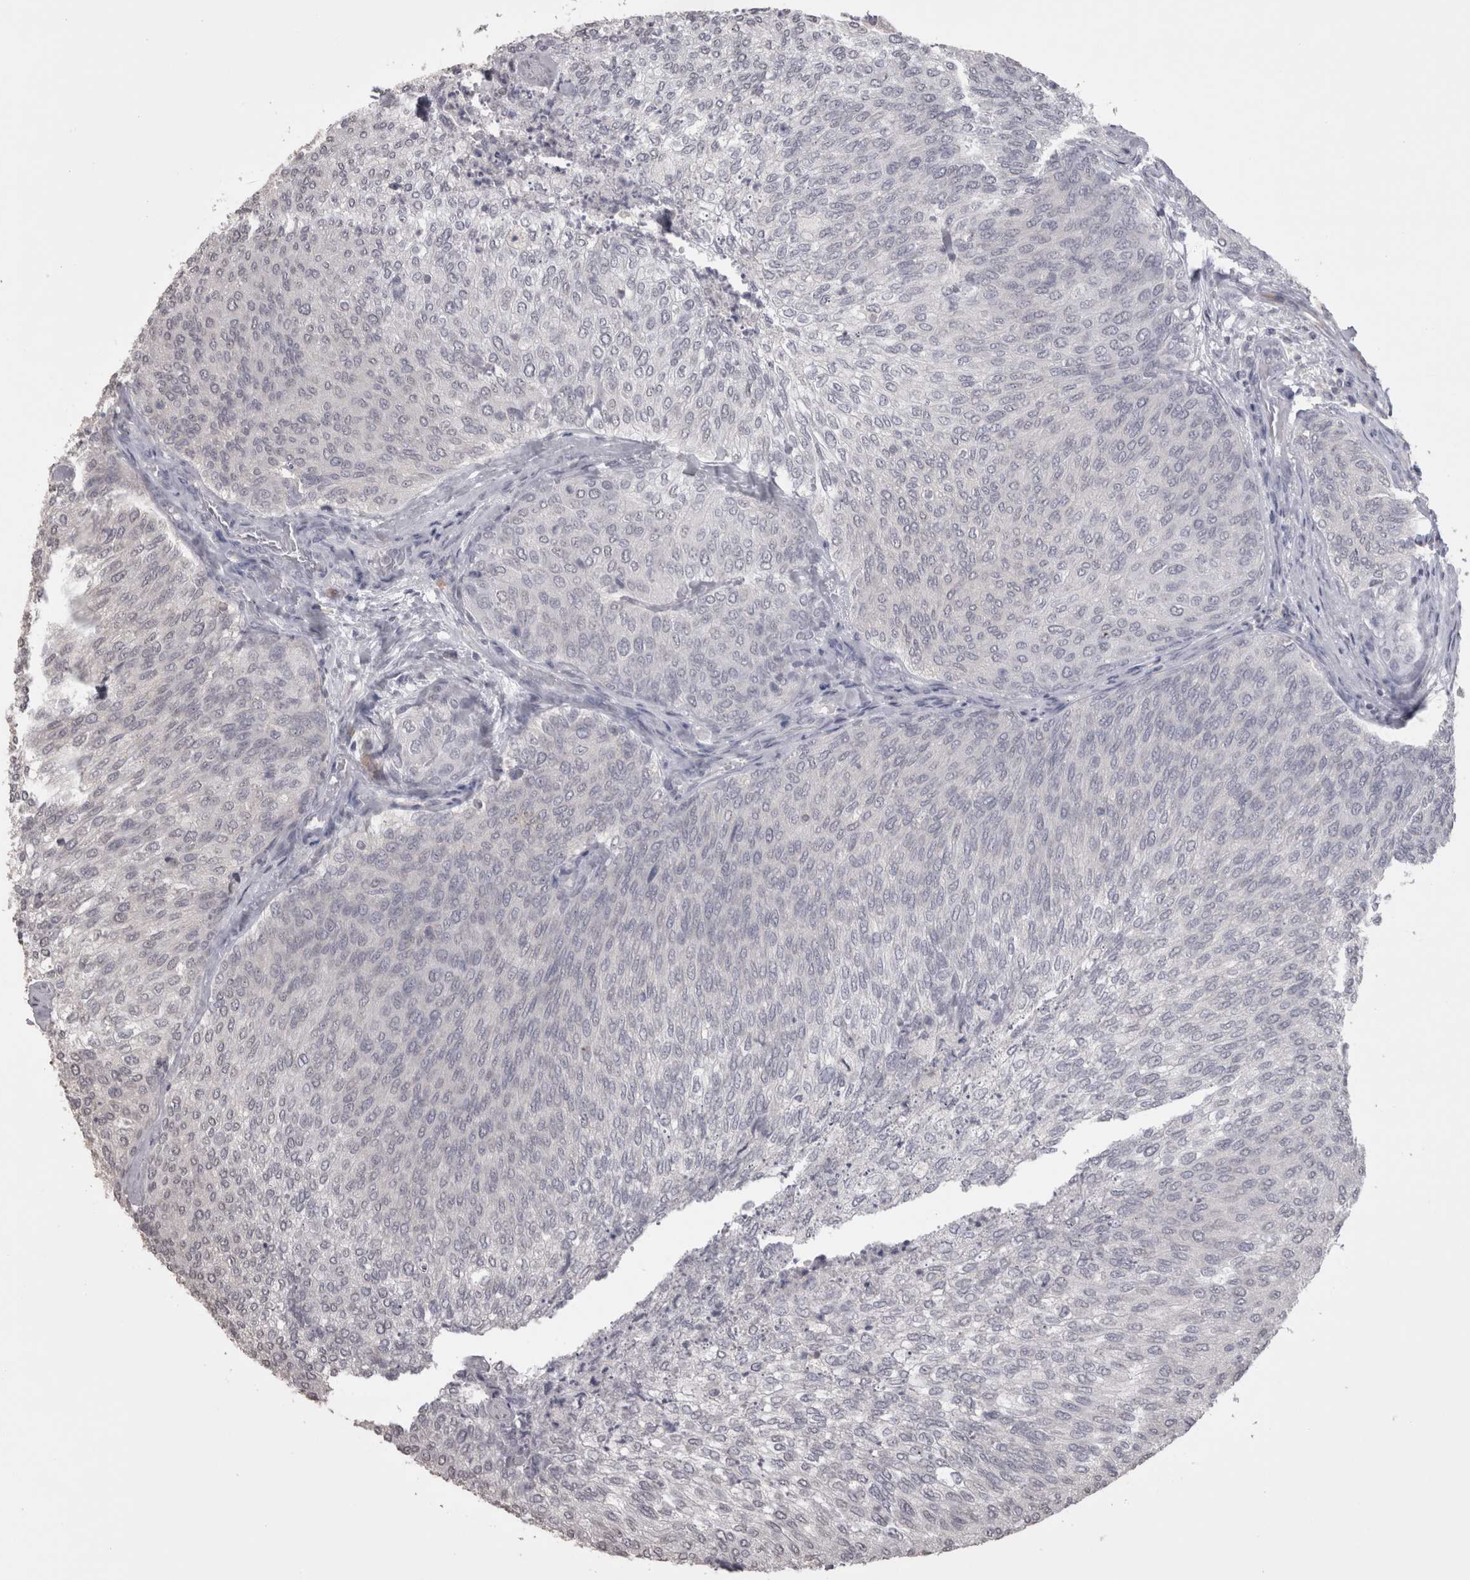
{"staining": {"intensity": "negative", "quantity": "none", "location": "none"}, "tissue": "urothelial cancer", "cell_type": "Tumor cells", "image_type": "cancer", "snomed": [{"axis": "morphology", "description": "Urothelial carcinoma, Low grade"}, {"axis": "topography", "description": "Urinary bladder"}], "caption": "High power microscopy image of an IHC image of low-grade urothelial carcinoma, revealing no significant positivity in tumor cells.", "gene": "LAX1", "patient": {"sex": "female", "age": 79}}